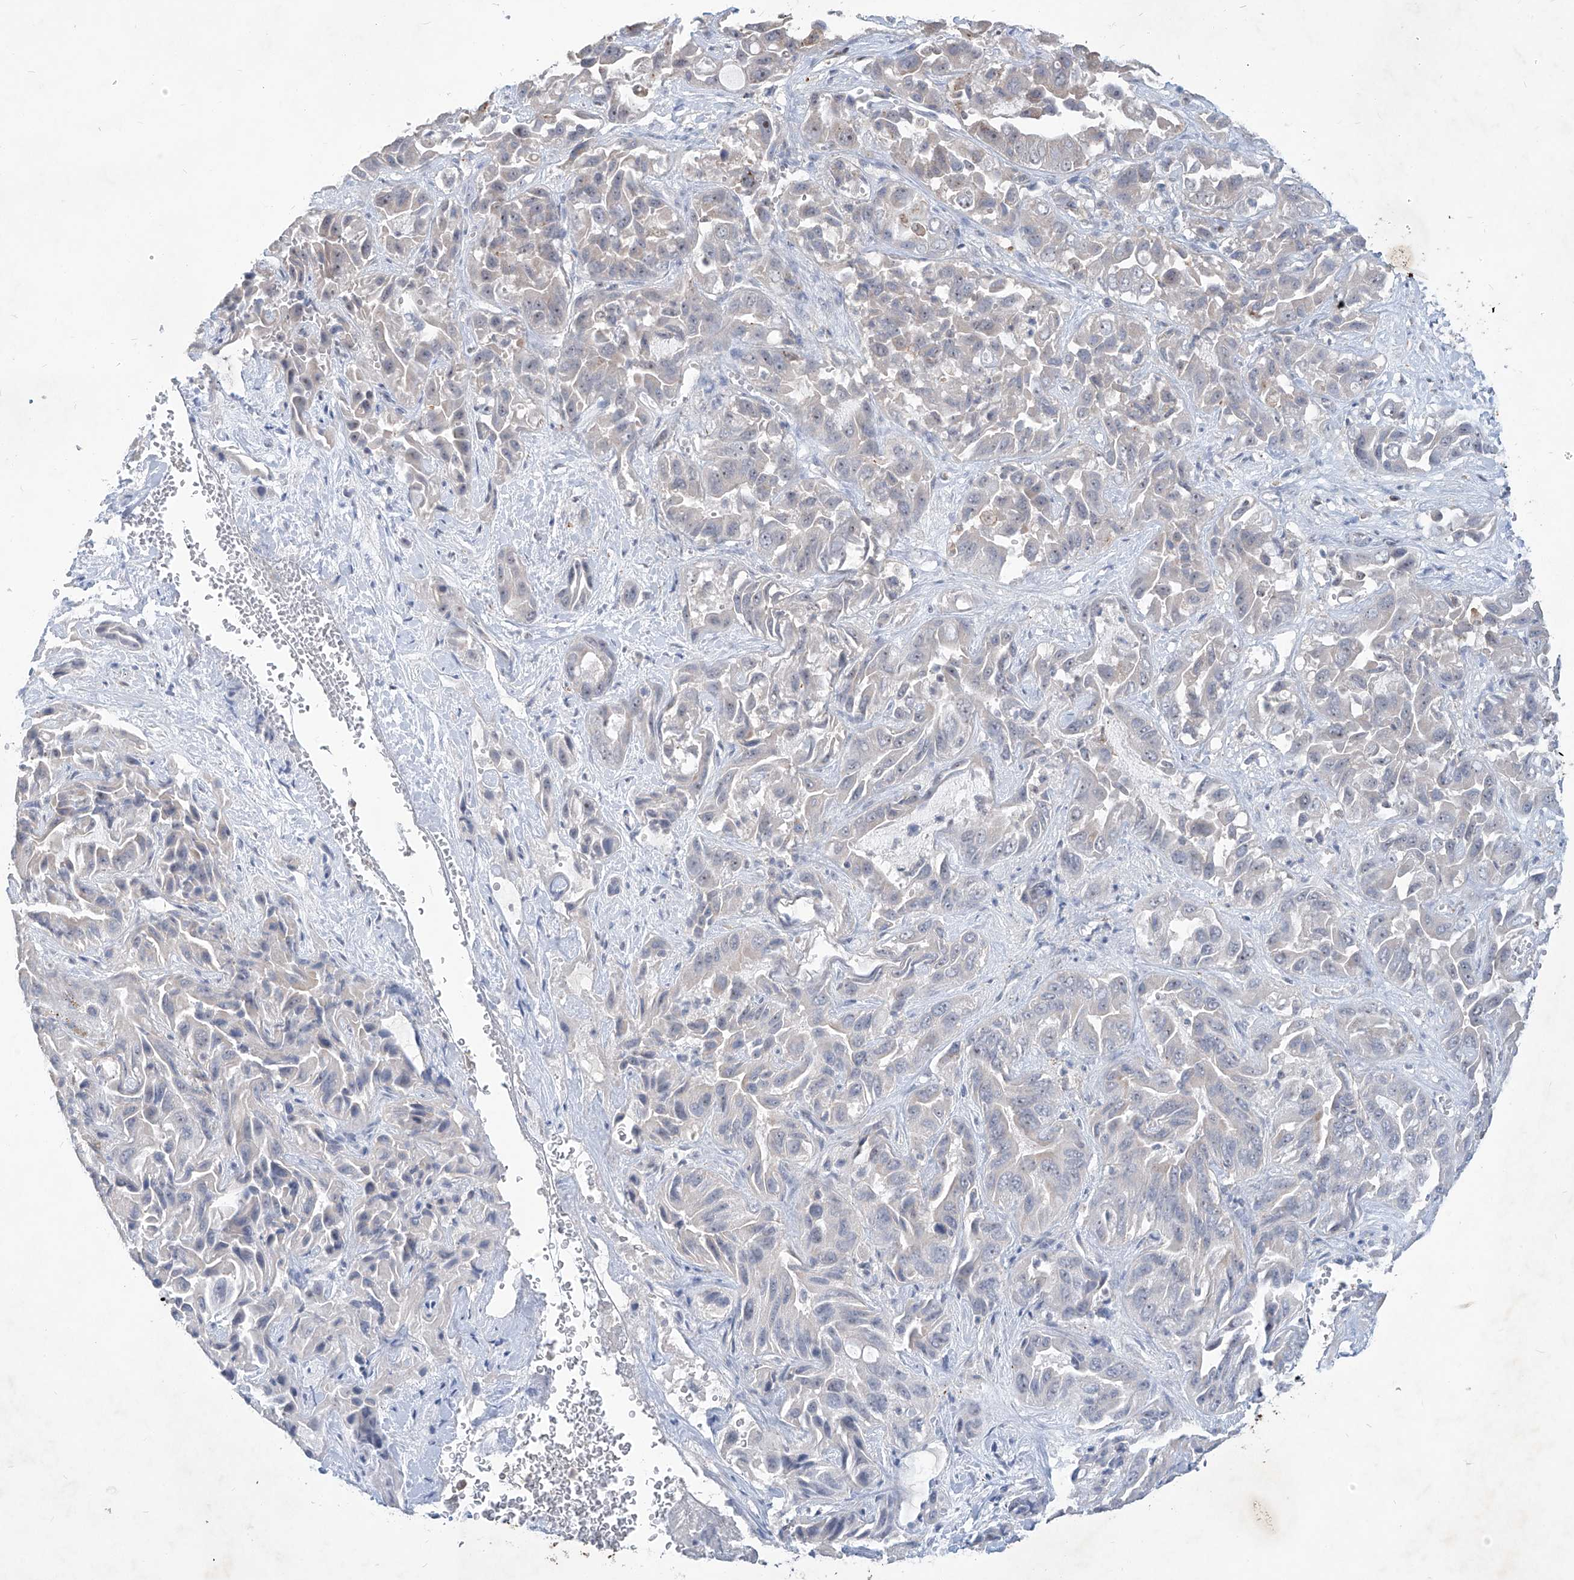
{"staining": {"intensity": "negative", "quantity": "none", "location": "none"}, "tissue": "liver cancer", "cell_type": "Tumor cells", "image_type": "cancer", "snomed": [{"axis": "morphology", "description": "Cholangiocarcinoma"}, {"axis": "topography", "description": "Liver"}], "caption": "Human liver cancer stained for a protein using IHC reveals no expression in tumor cells.", "gene": "ZBTB48", "patient": {"sex": "female", "age": 52}}